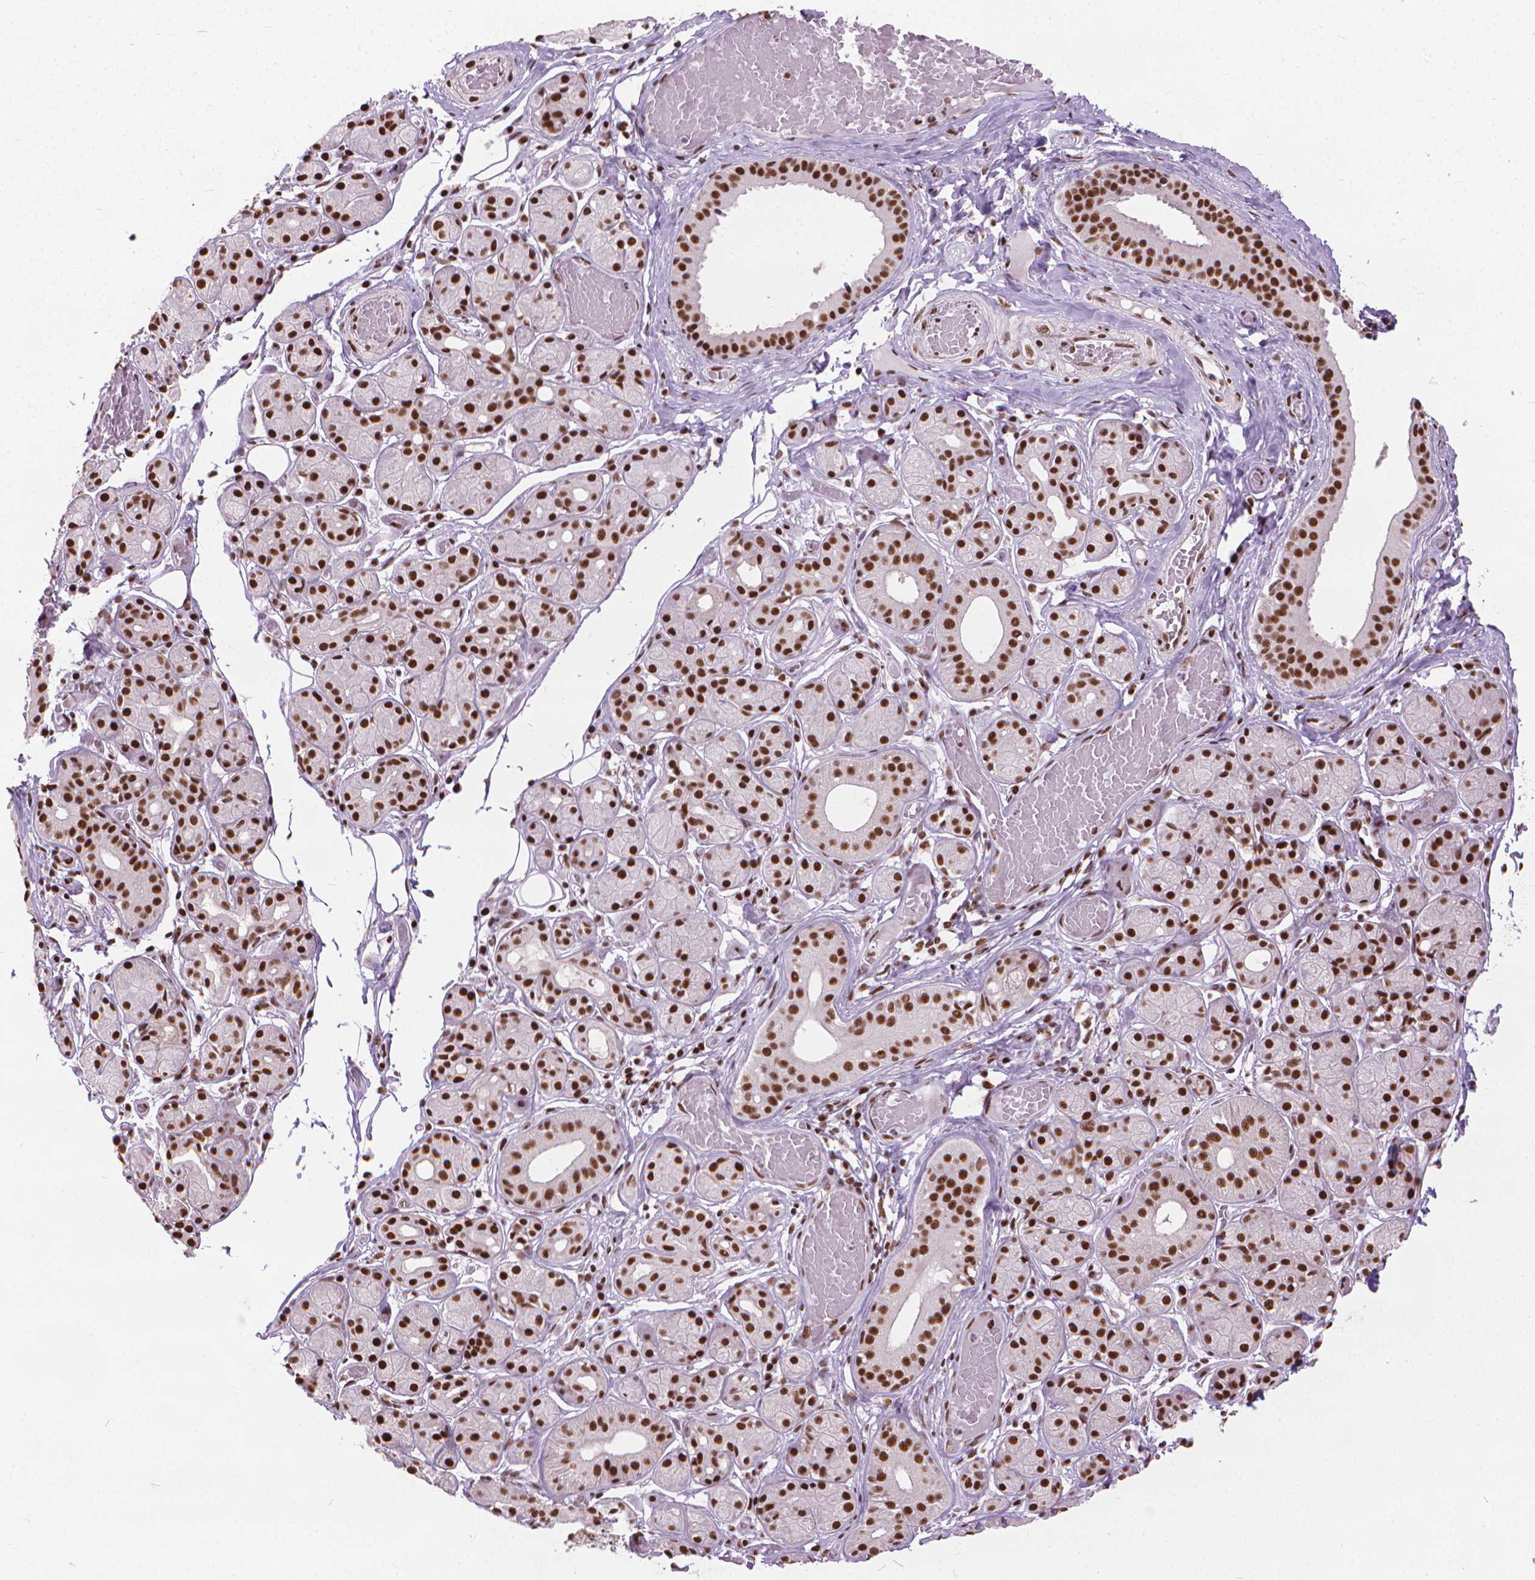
{"staining": {"intensity": "strong", "quantity": ">75%", "location": "nuclear"}, "tissue": "salivary gland", "cell_type": "Glandular cells", "image_type": "normal", "snomed": [{"axis": "morphology", "description": "Normal tissue, NOS"}, {"axis": "topography", "description": "Salivary gland"}, {"axis": "topography", "description": "Peripheral nerve tissue"}], "caption": "A brown stain highlights strong nuclear staining of a protein in glandular cells of unremarkable salivary gland. (brown staining indicates protein expression, while blue staining denotes nuclei).", "gene": "AKAP8", "patient": {"sex": "male", "age": 71}}